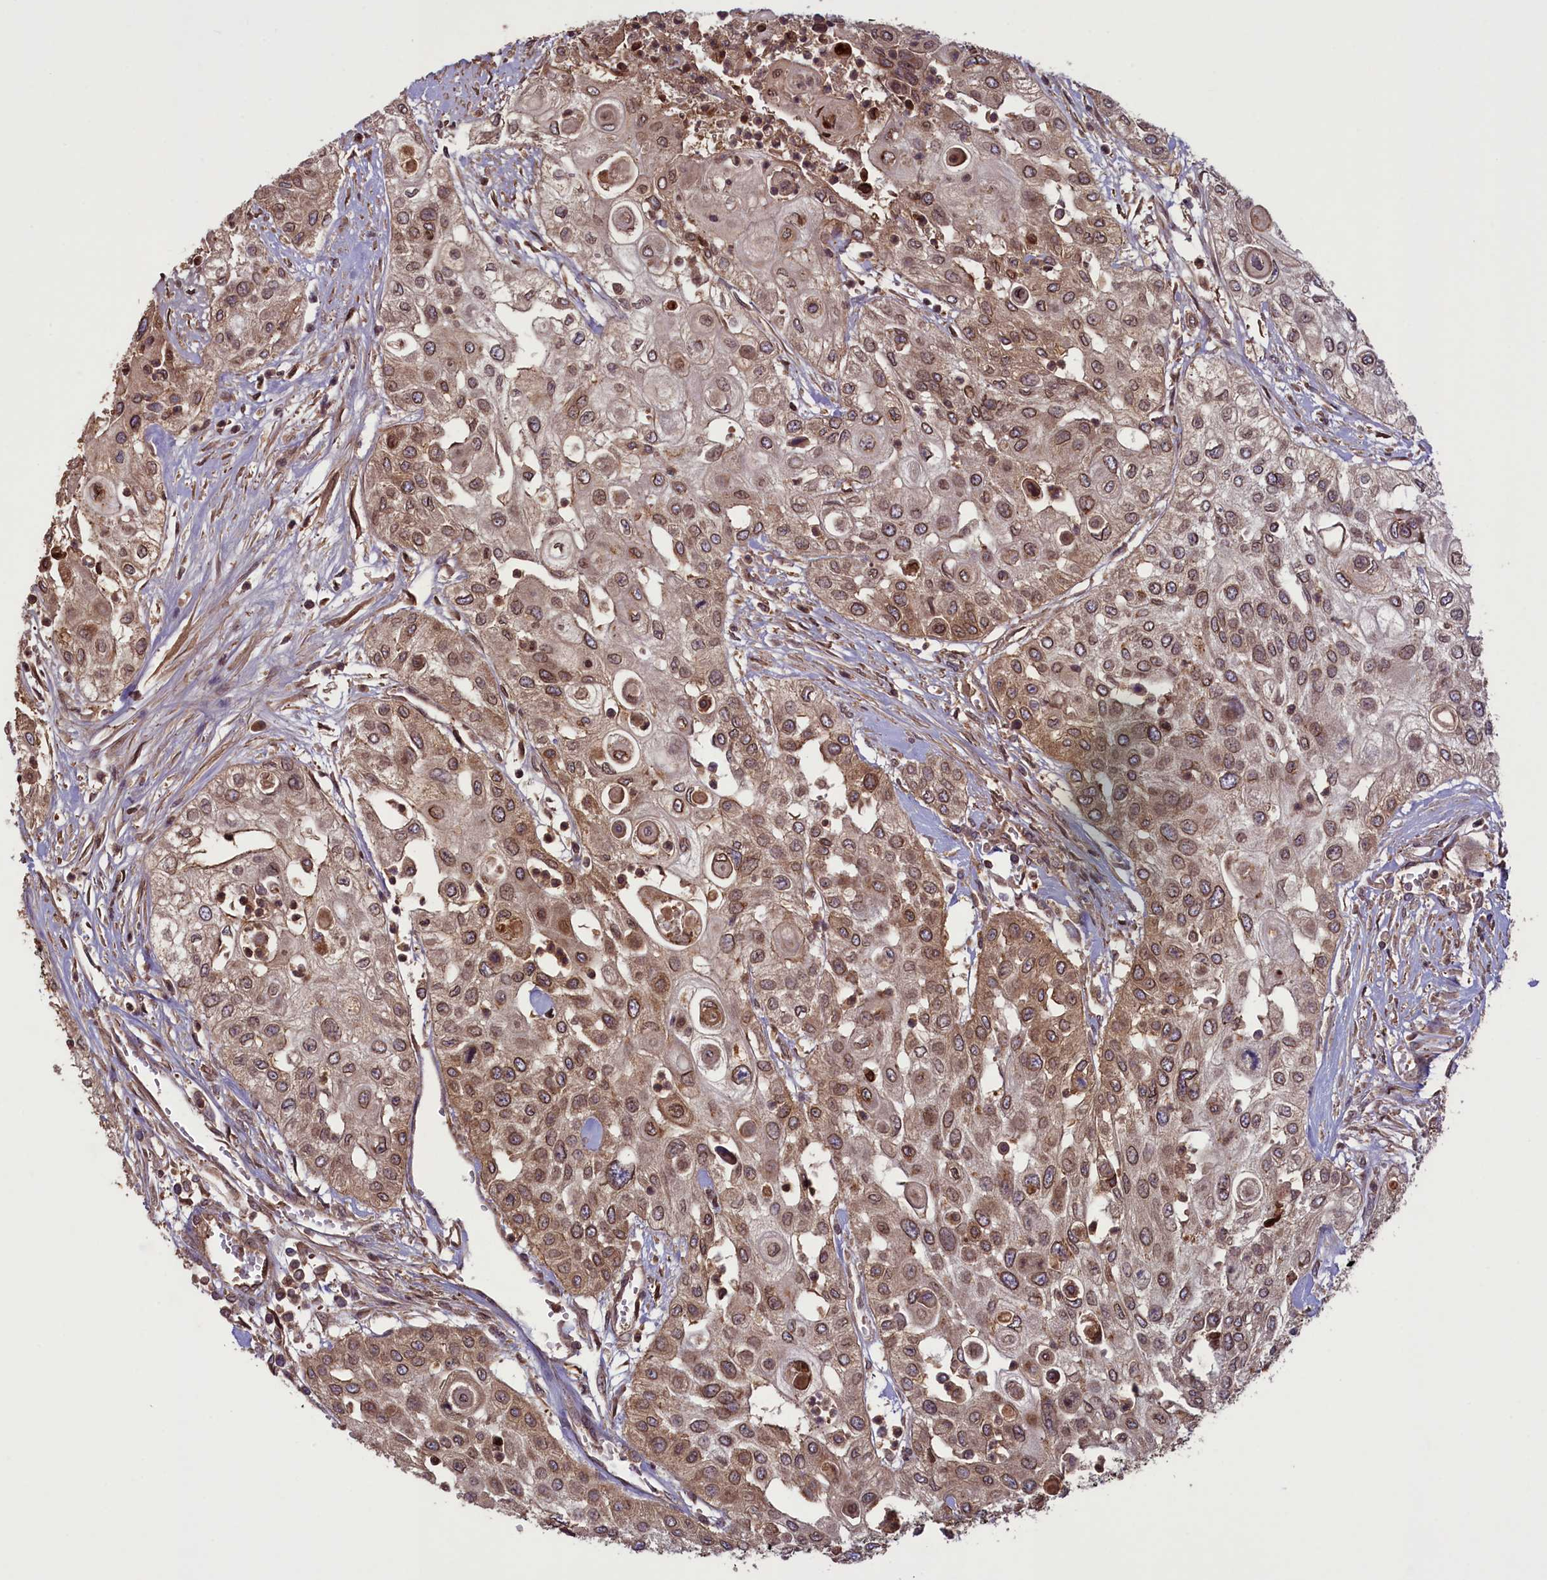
{"staining": {"intensity": "moderate", "quantity": ">75%", "location": "cytoplasmic/membranous,nuclear"}, "tissue": "urothelial cancer", "cell_type": "Tumor cells", "image_type": "cancer", "snomed": [{"axis": "morphology", "description": "Urothelial carcinoma, High grade"}, {"axis": "topography", "description": "Urinary bladder"}], "caption": "Urothelial carcinoma (high-grade) was stained to show a protein in brown. There is medium levels of moderate cytoplasmic/membranous and nuclear expression in approximately >75% of tumor cells. (brown staining indicates protein expression, while blue staining denotes nuclei).", "gene": "CCDC125", "patient": {"sex": "female", "age": 79}}